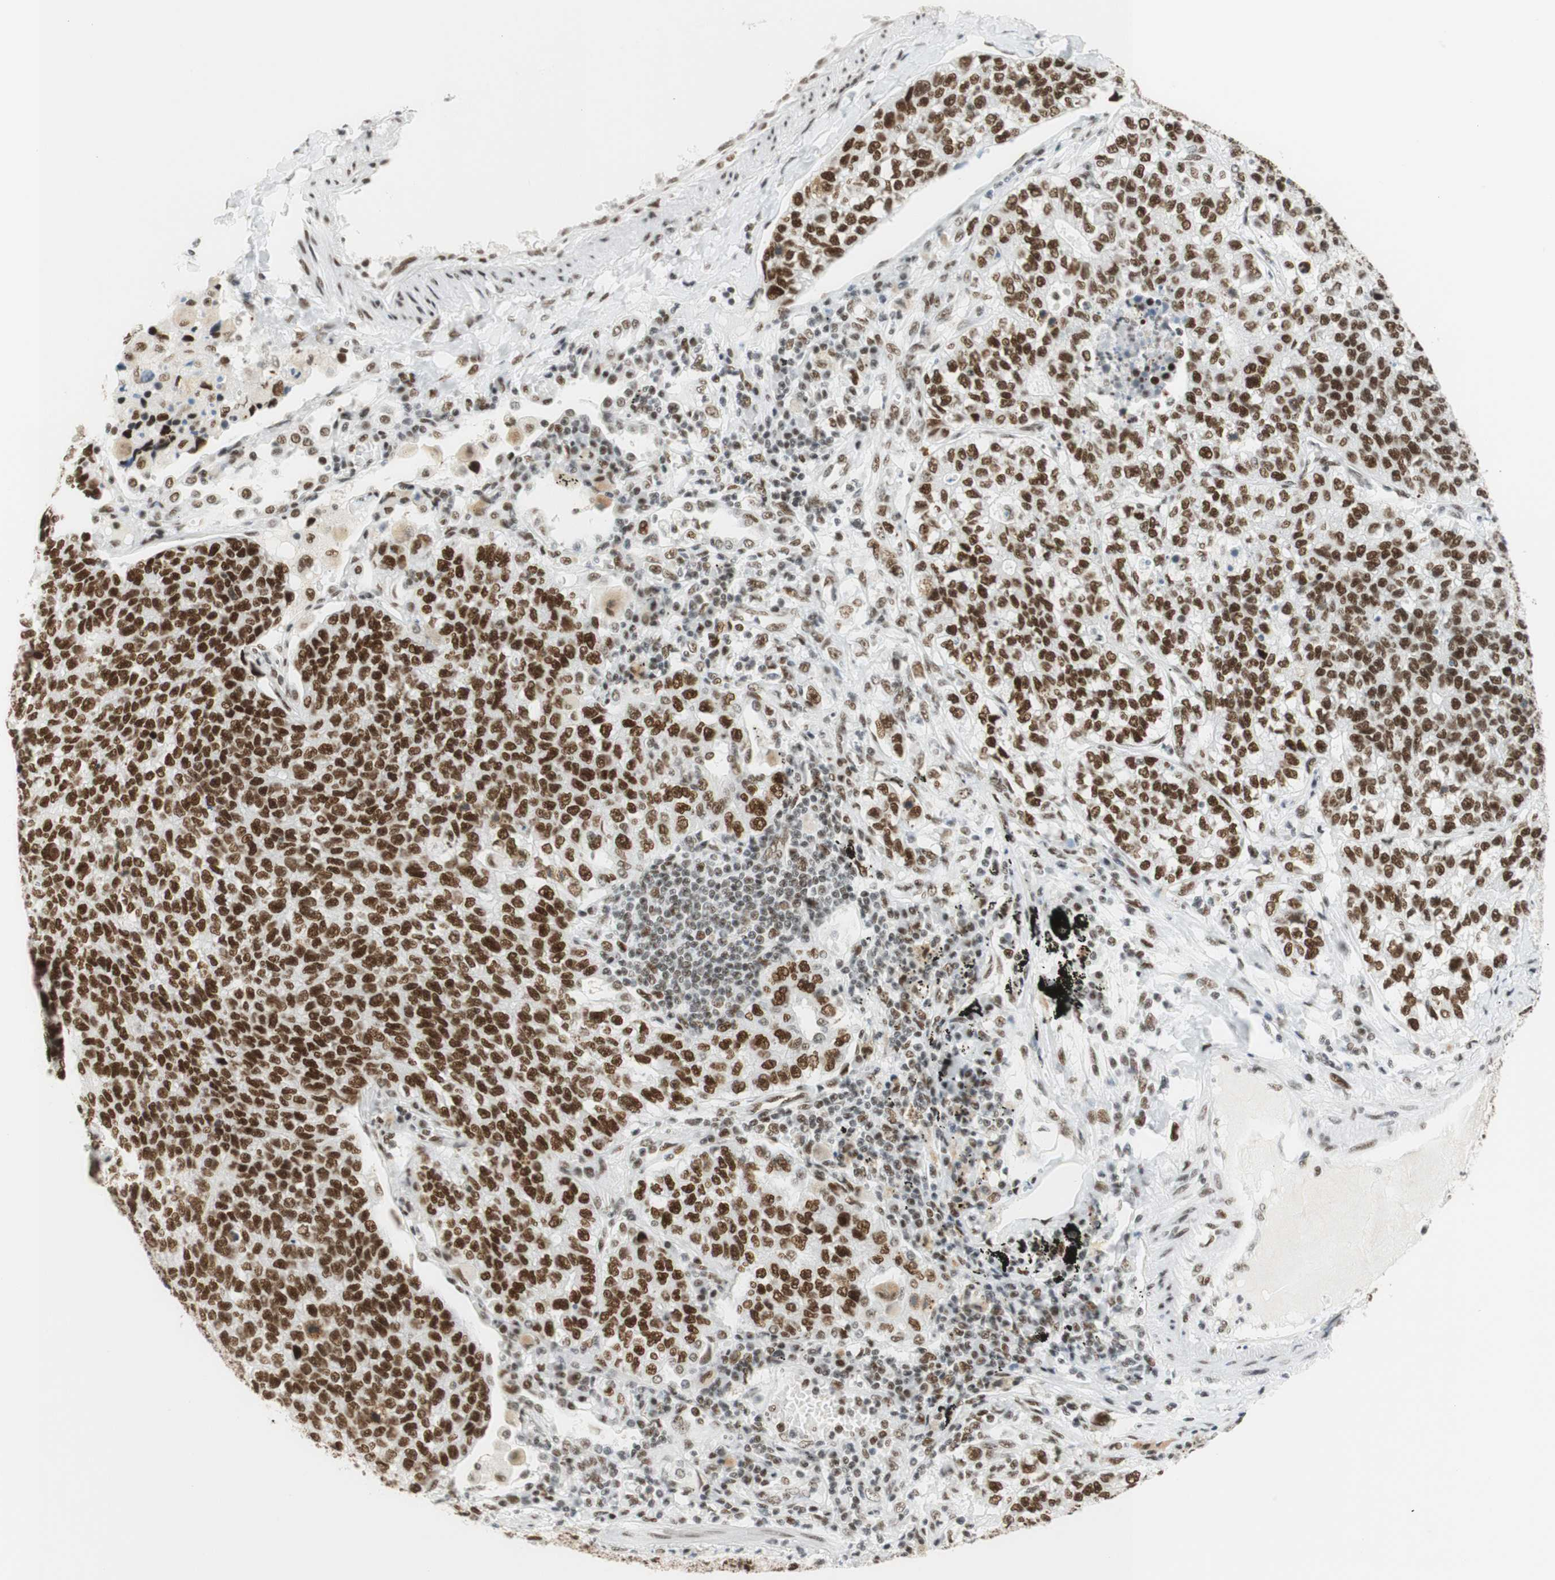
{"staining": {"intensity": "strong", "quantity": "25%-75%", "location": "nuclear"}, "tissue": "lung cancer", "cell_type": "Tumor cells", "image_type": "cancer", "snomed": [{"axis": "morphology", "description": "Adenocarcinoma, NOS"}, {"axis": "topography", "description": "Lung"}], "caption": "Protein expression analysis of lung adenocarcinoma shows strong nuclear positivity in approximately 25%-75% of tumor cells.", "gene": "RNF20", "patient": {"sex": "male", "age": 49}}